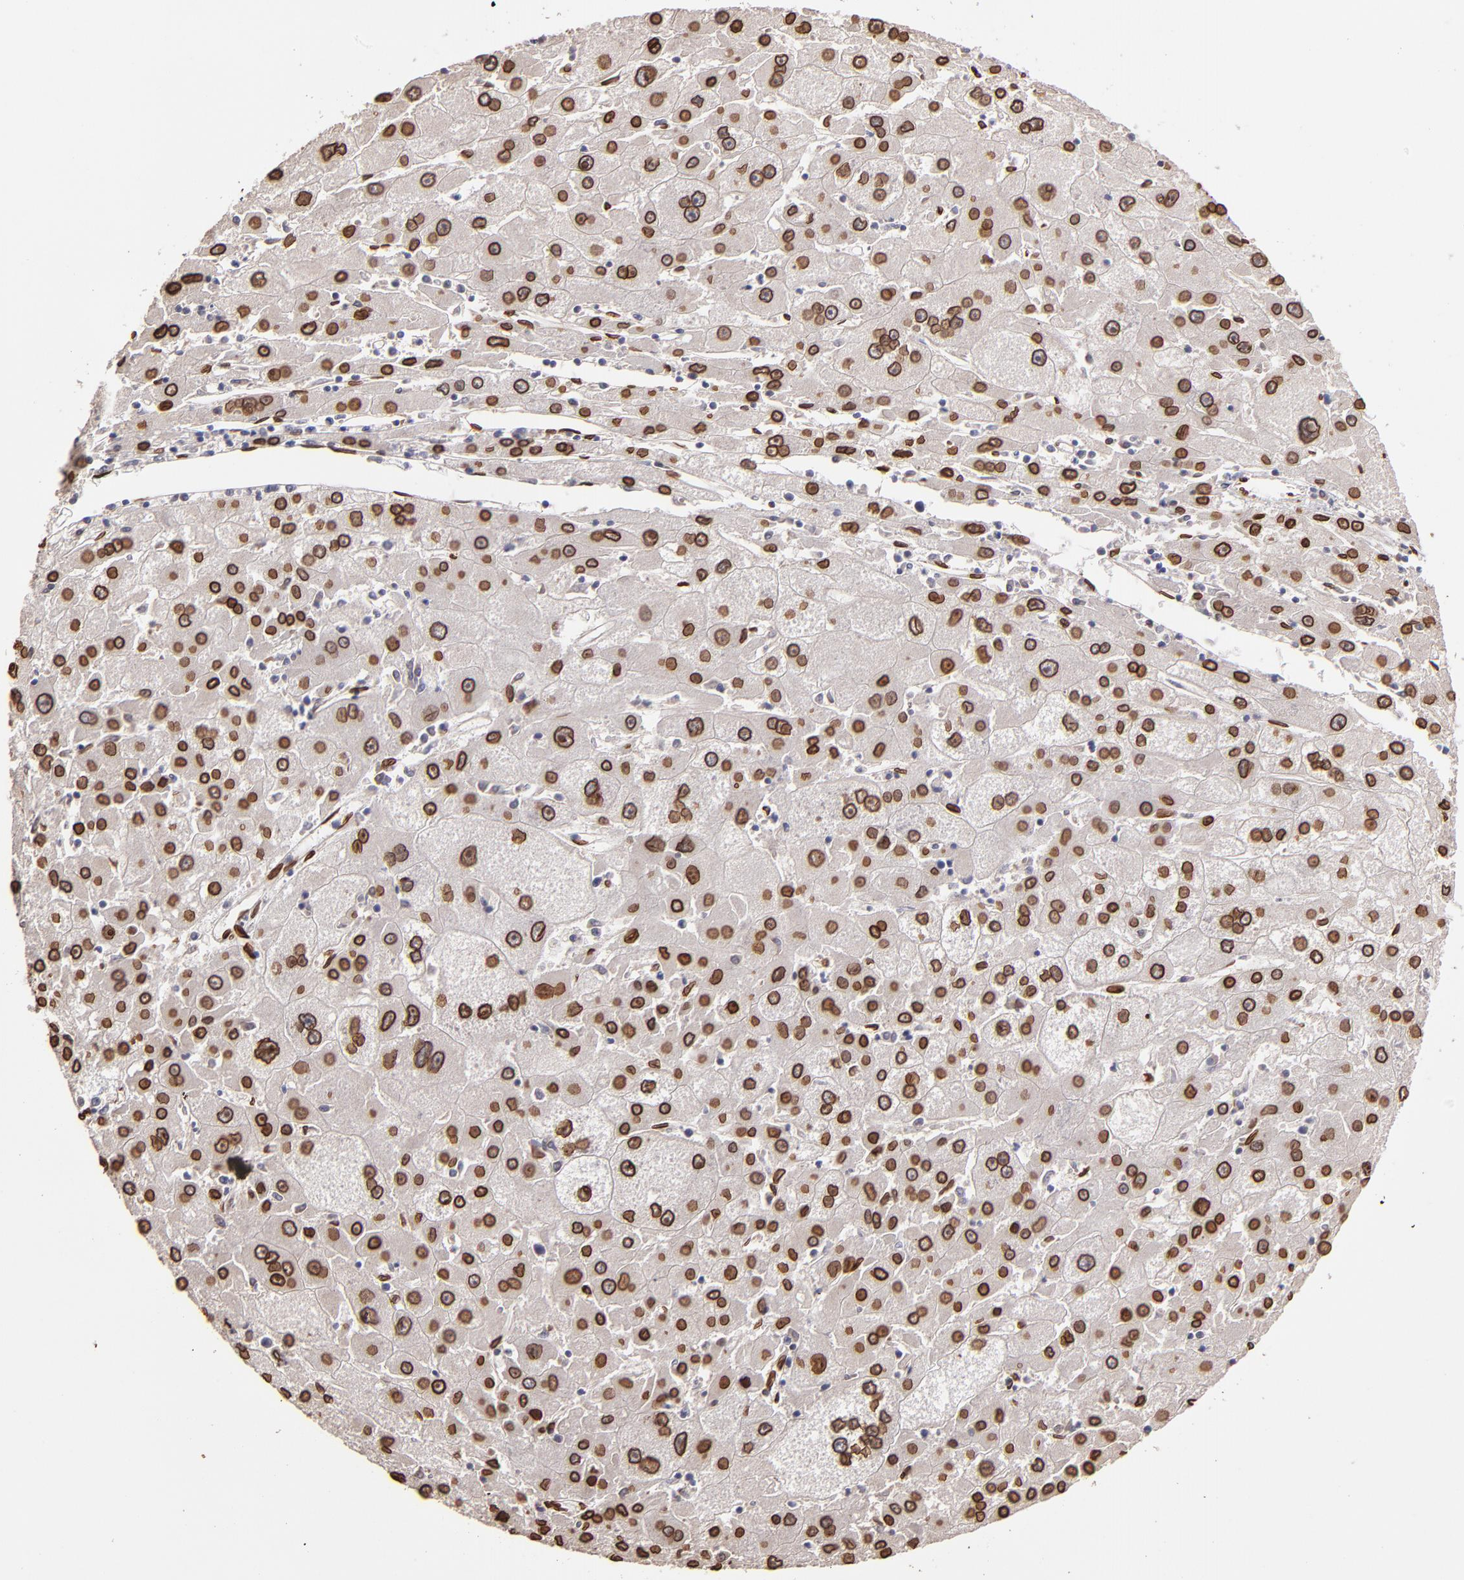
{"staining": {"intensity": "strong", "quantity": ">75%", "location": "cytoplasmic/membranous,nuclear"}, "tissue": "liver cancer", "cell_type": "Tumor cells", "image_type": "cancer", "snomed": [{"axis": "morphology", "description": "Carcinoma, Hepatocellular, NOS"}, {"axis": "topography", "description": "Liver"}], "caption": "Brown immunohistochemical staining in human liver hepatocellular carcinoma demonstrates strong cytoplasmic/membranous and nuclear positivity in about >75% of tumor cells.", "gene": "PUM3", "patient": {"sex": "male", "age": 72}}